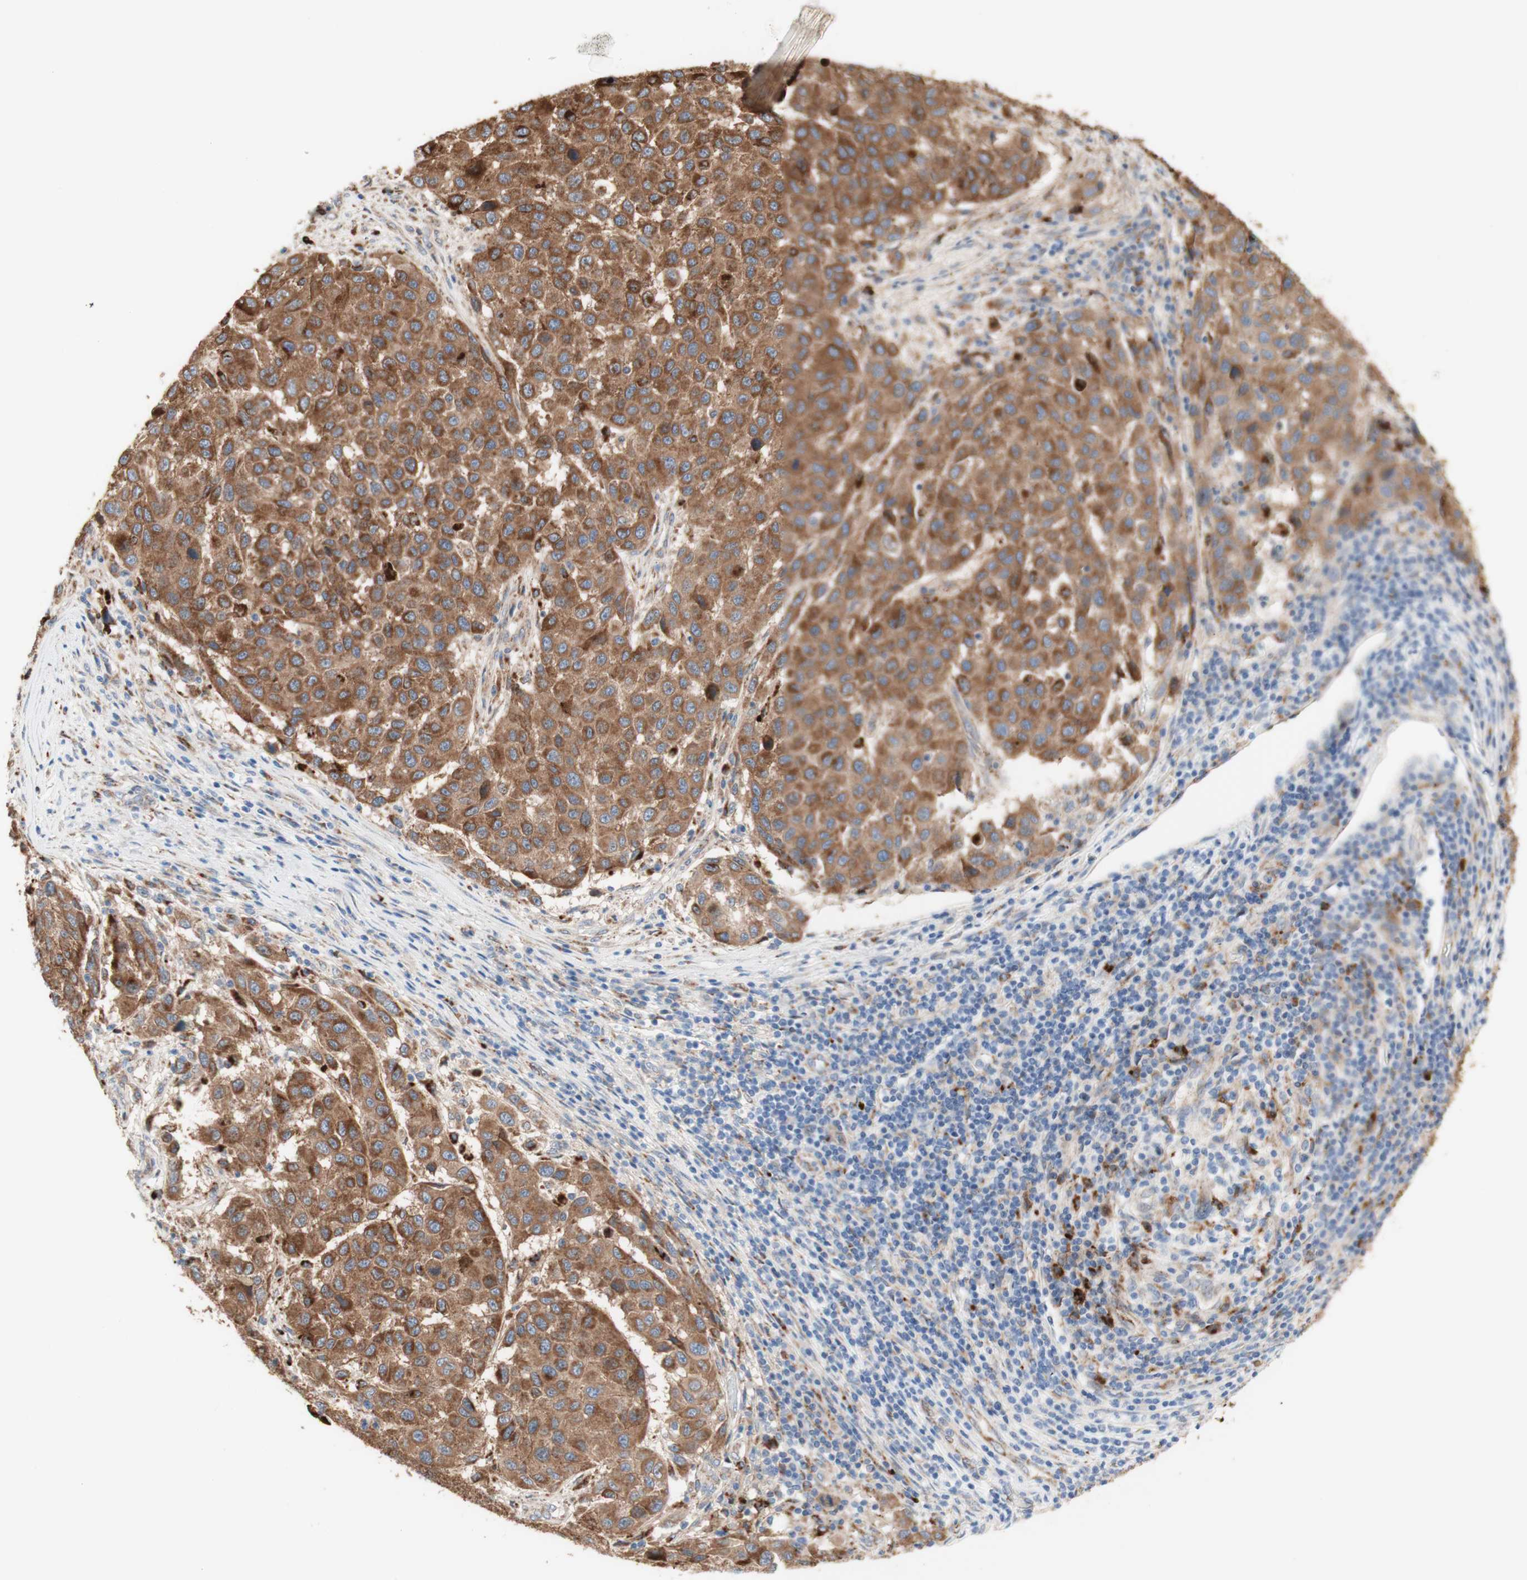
{"staining": {"intensity": "moderate", "quantity": ">75%", "location": "cytoplasmic/membranous"}, "tissue": "melanoma", "cell_type": "Tumor cells", "image_type": "cancer", "snomed": [{"axis": "morphology", "description": "Malignant melanoma, Metastatic site"}, {"axis": "topography", "description": "Lymph node"}], "caption": "Melanoma stained with a brown dye demonstrates moderate cytoplasmic/membranous positive expression in about >75% of tumor cells.", "gene": "URB2", "patient": {"sex": "male", "age": 61}}